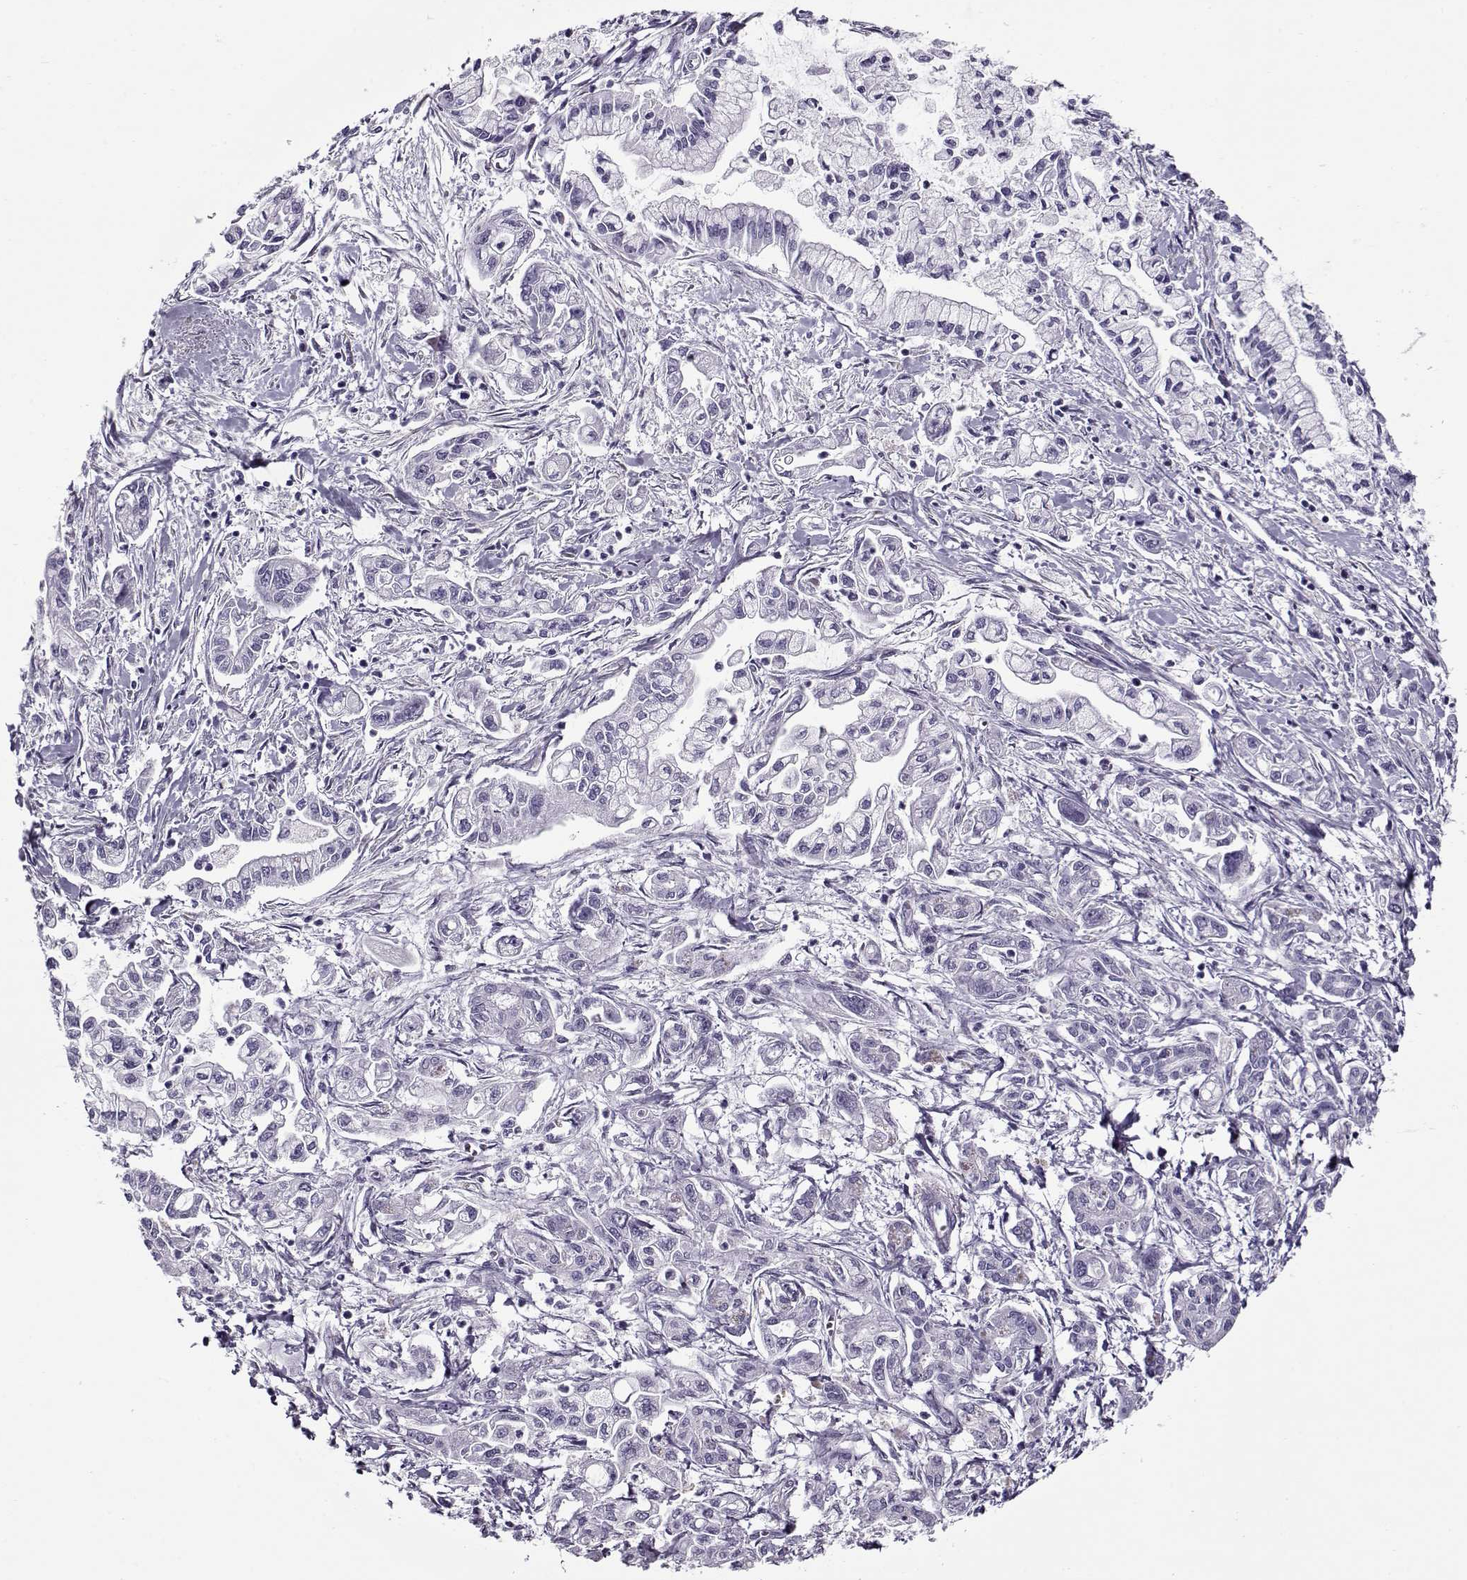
{"staining": {"intensity": "negative", "quantity": "none", "location": "none"}, "tissue": "pancreatic cancer", "cell_type": "Tumor cells", "image_type": "cancer", "snomed": [{"axis": "morphology", "description": "Adenocarcinoma, NOS"}, {"axis": "topography", "description": "Pancreas"}], "caption": "The micrograph demonstrates no staining of tumor cells in pancreatic cancer.", "gene": "GAGE2A", "patient": {"sex": "male", "age": 54}}